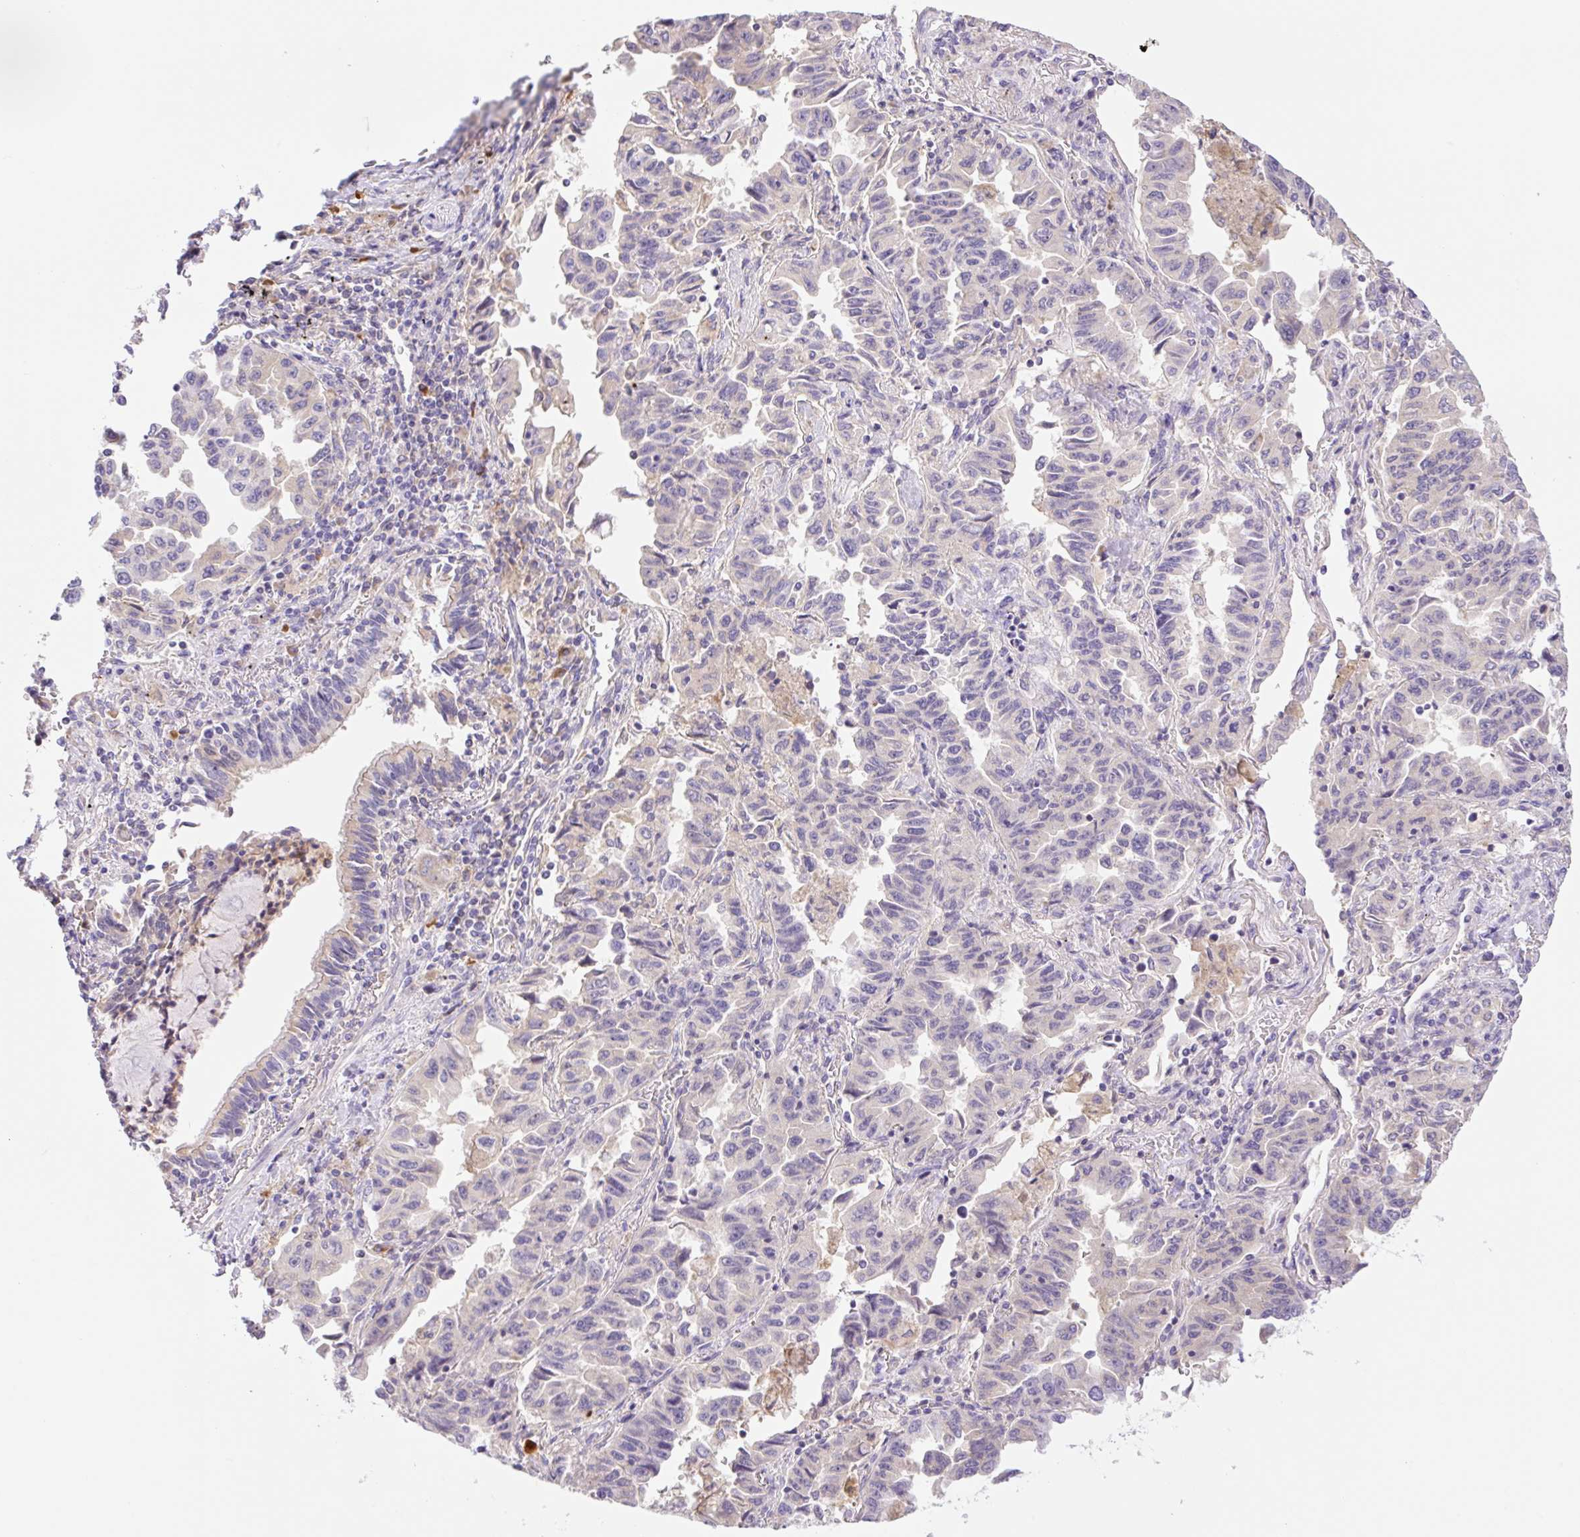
{"staining": {"intensity": "negative", "quantity": "none", "location": "none"}, "tissue": "lung cancer", "cell_type": "Tumor cells", "image_type": "cancer", "snomed": [{"axis": "morphology", "description": "Adenocarcinoma, NOS"}, {"axis": "topography", "description": "Lung"}], "caption": "Histopathology image shows no protein staining in tumor cells of lung adenocarcinoma tissue.", "gene": "DENND5A", "patient": {"sex": "female", "age": 51}}